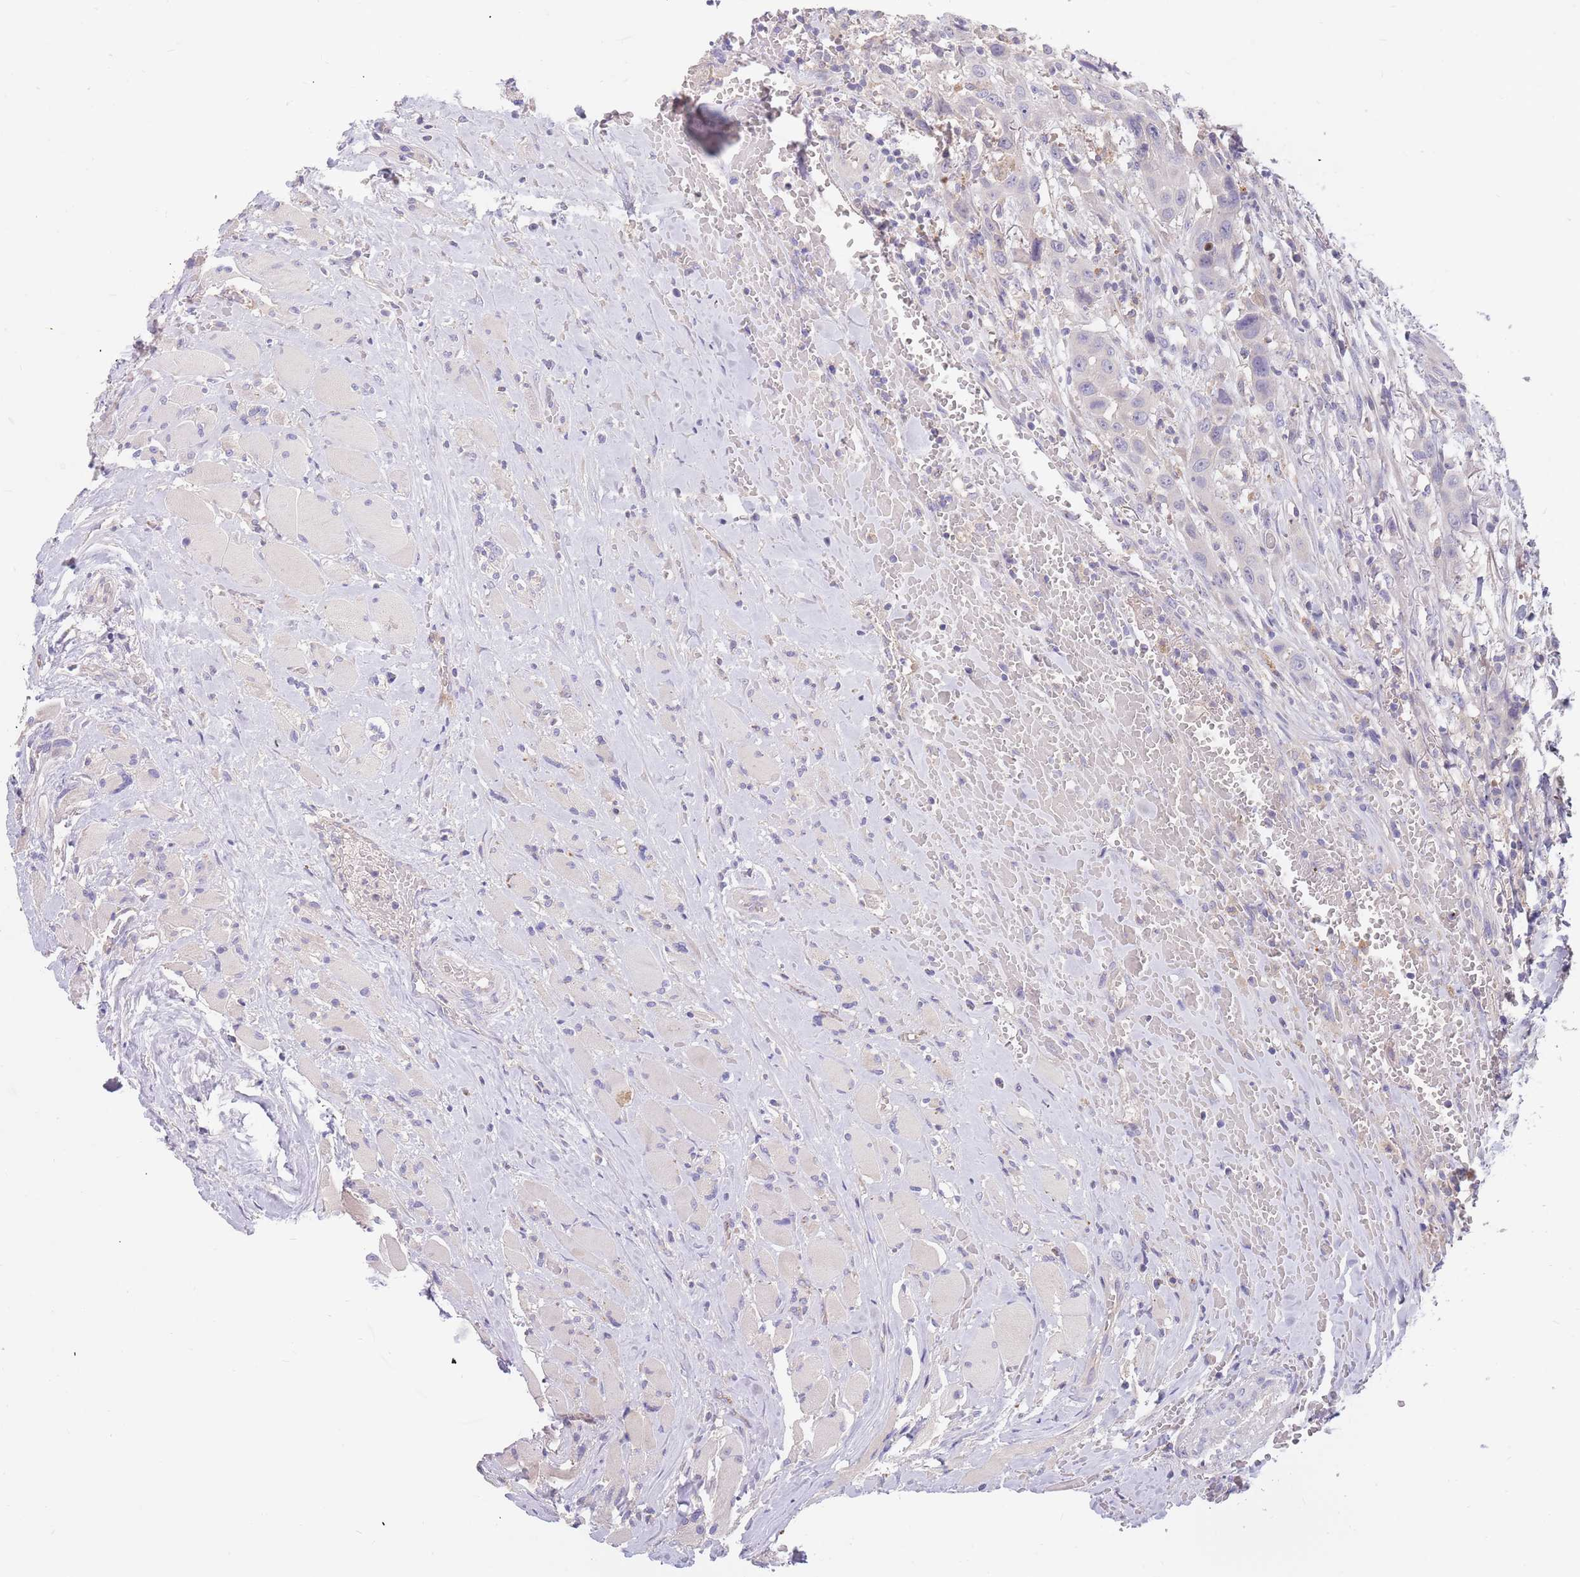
{"staining": {"intensity": "negative", "quantity": "none", "location": "none"}, "tissue": "head and neck cancer", "cell_type": "Tumor cells", "image_type": "cancer", "snomed": [{"axis": "morphology", "description": "Squamous cell carcinoma, NOS"}, {"axis": "topography", "description": "Head-Neck"}], "caption": "Photomicrograph shows no protein expression in tumor cells of head and neck cancer (squamous cell carcinoma) tissue. The staining was performed using DAB (3,3'-diaminobenzidine) to visualize the protein expression in brown, while the nuclei were stained in blue with hematoxylin (Magnification: 20x).", "gene": "BORCS5", "patient": {"sex": "male", "age": 81}}